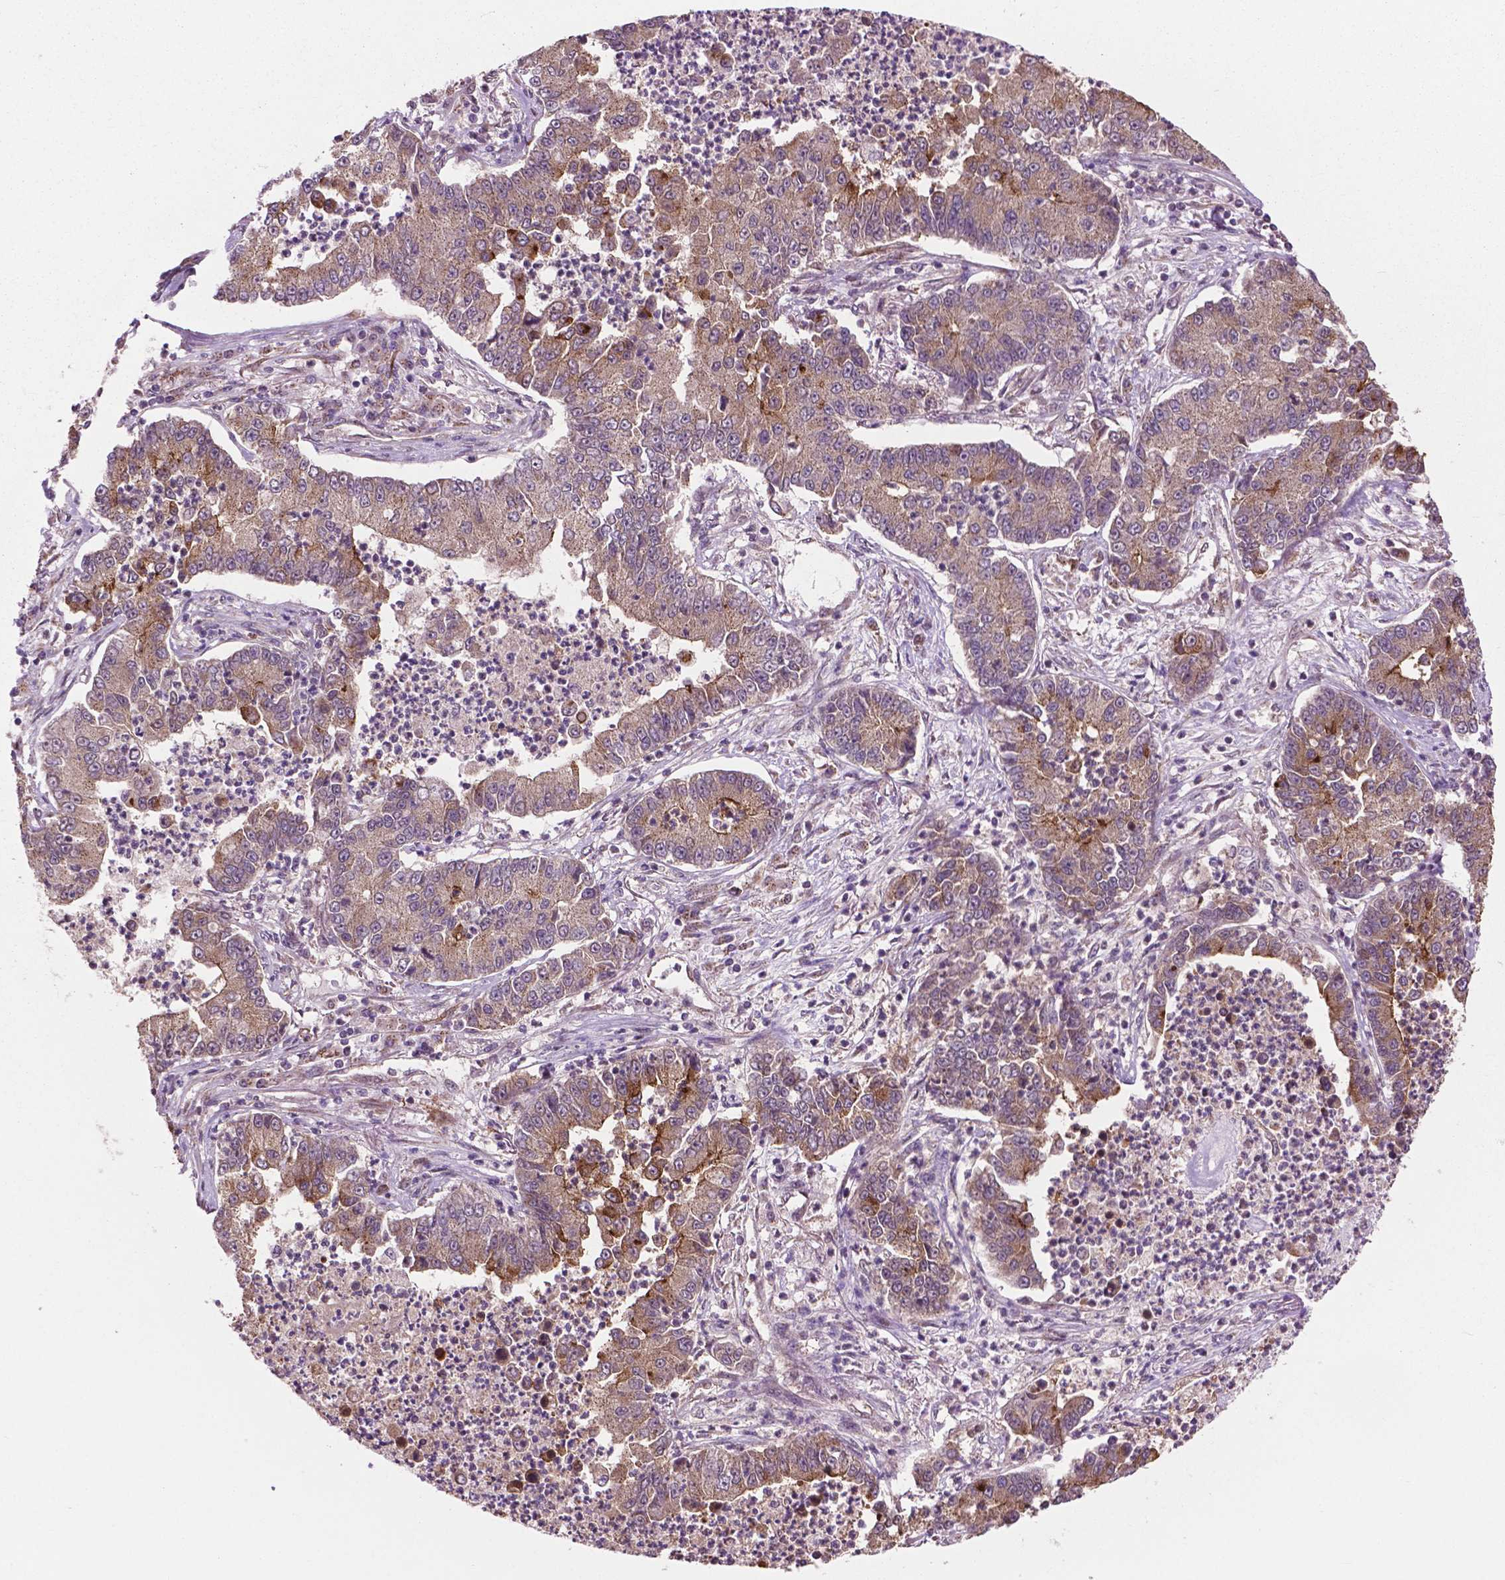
{"staining": {"intensity": "moderate", "quantity": "25%-75%", "location": "cytoplasmic/membranous"}, "tissue": "lung cancer", "cell_type": "Tumor cells", "image_type": "cancer", "snomed": [{"axis": "morphology", "description": "Adenocarcinoma, NOS"}, {"axis": "topography", "description": "Lung"}], "caption": "Brown immunohistochemical staining in human lung cancer (adenocarcinoma) reveals moderate cytoplasmic/membranous staining in approximately 25%-75% of tumor cells.", "gene": "PPP1CB", "patient": {"sex": "female", "age": 57}}